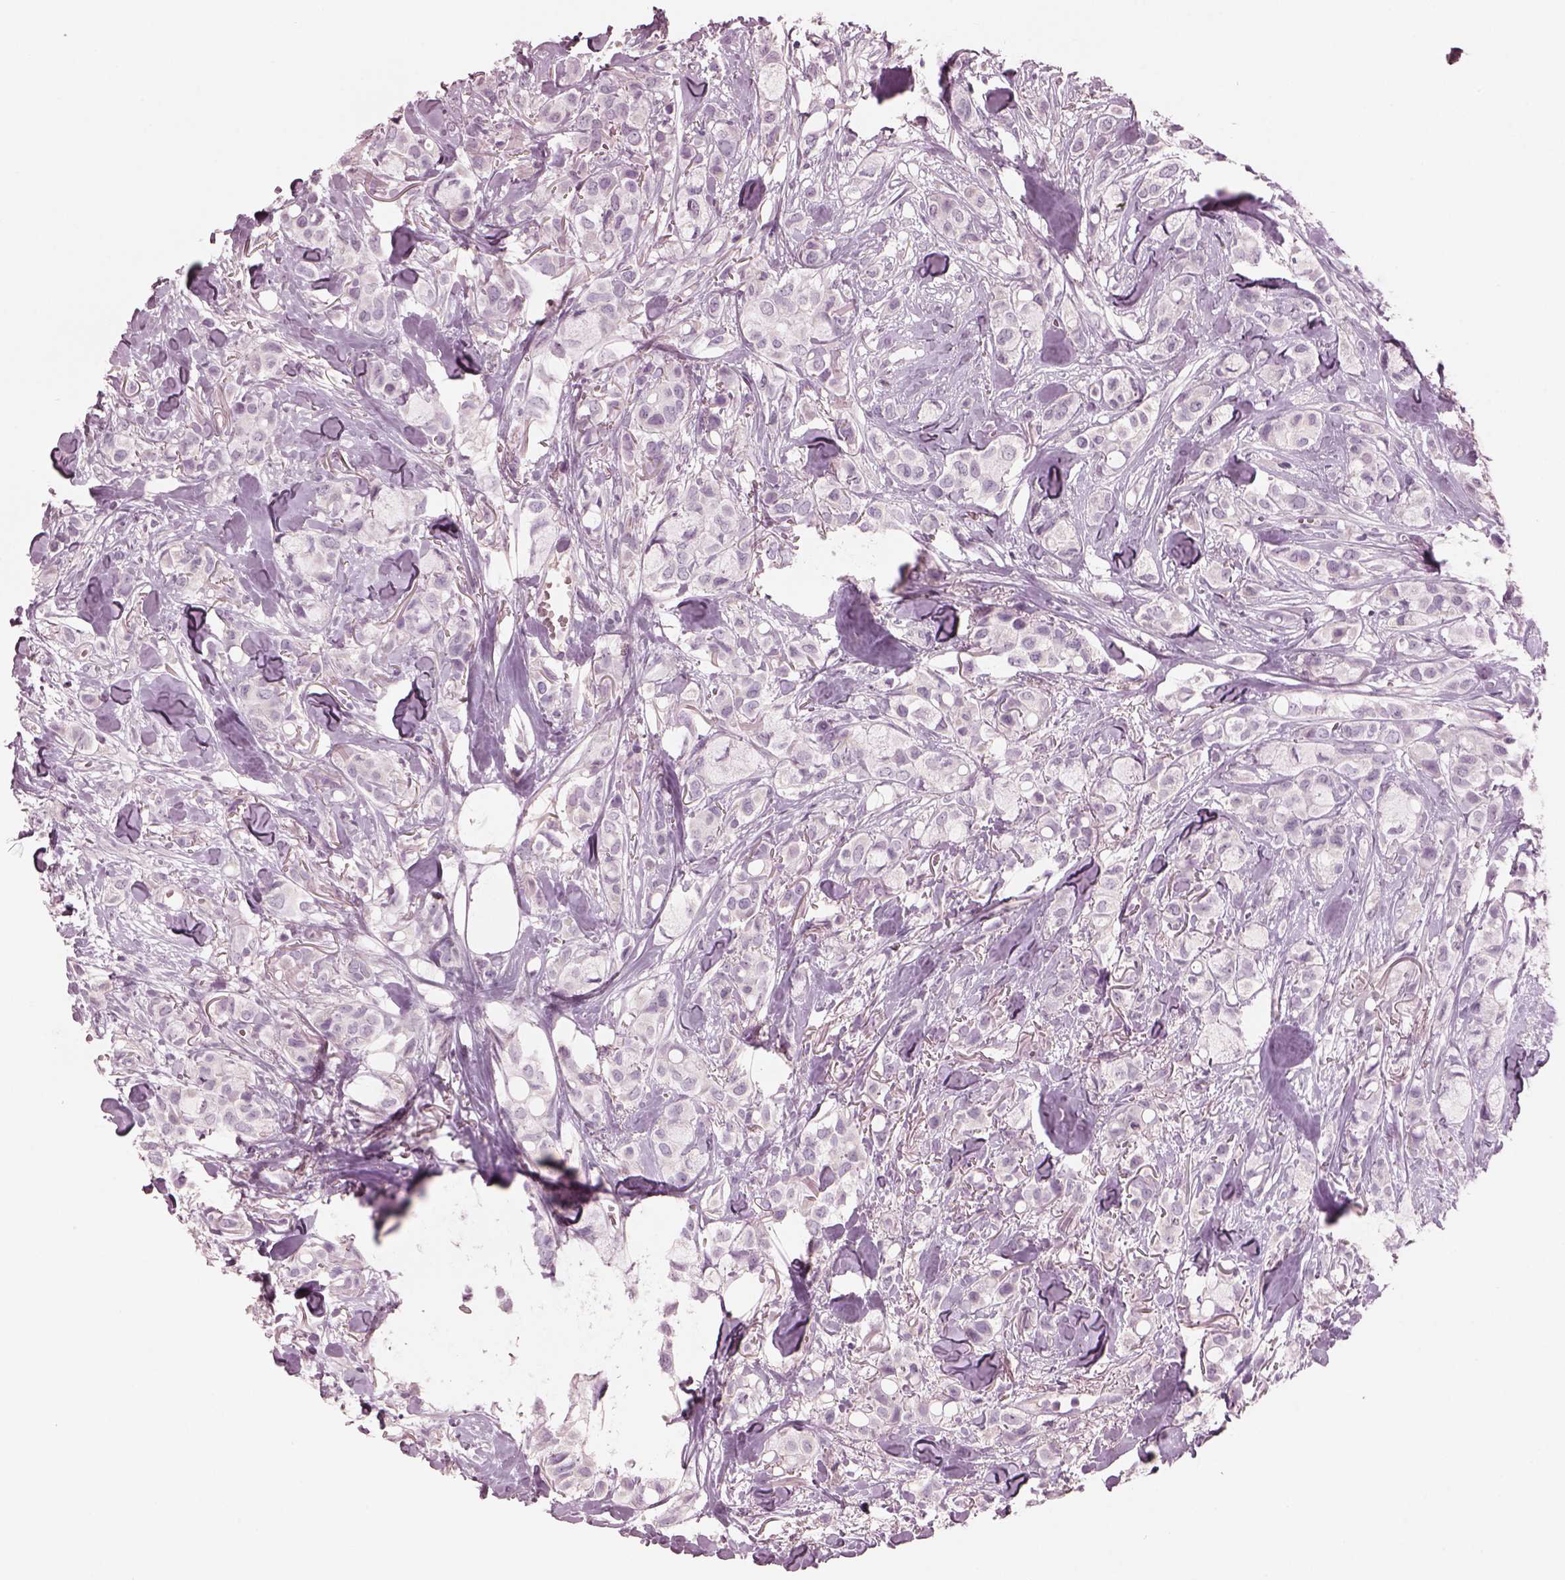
{"staining": {"intensity": "negative", "quantity": "none", "location": "none"}, "tissue": "breast cancer", "cell_type": "Tumor cells", "image_type": "cancer", "snomed": [{"axis": "morphology", "description": "Duct carcinoma"}, {"axis": "topography", "description": "Breast"}], "caption": "Immunohistochemistry (IHC) of invasive ductal carcinoma (breast) displays no positivity in tumor cells. Brightfield microscopy of immunohistochemistry (IHC) stained with DAB (3,3'-diaminobenzidine) (brown) and hematoxylin (blue), captured at high magnification.", "gene": "PACRG", "patient": {"sex": "female", "age": 85}}